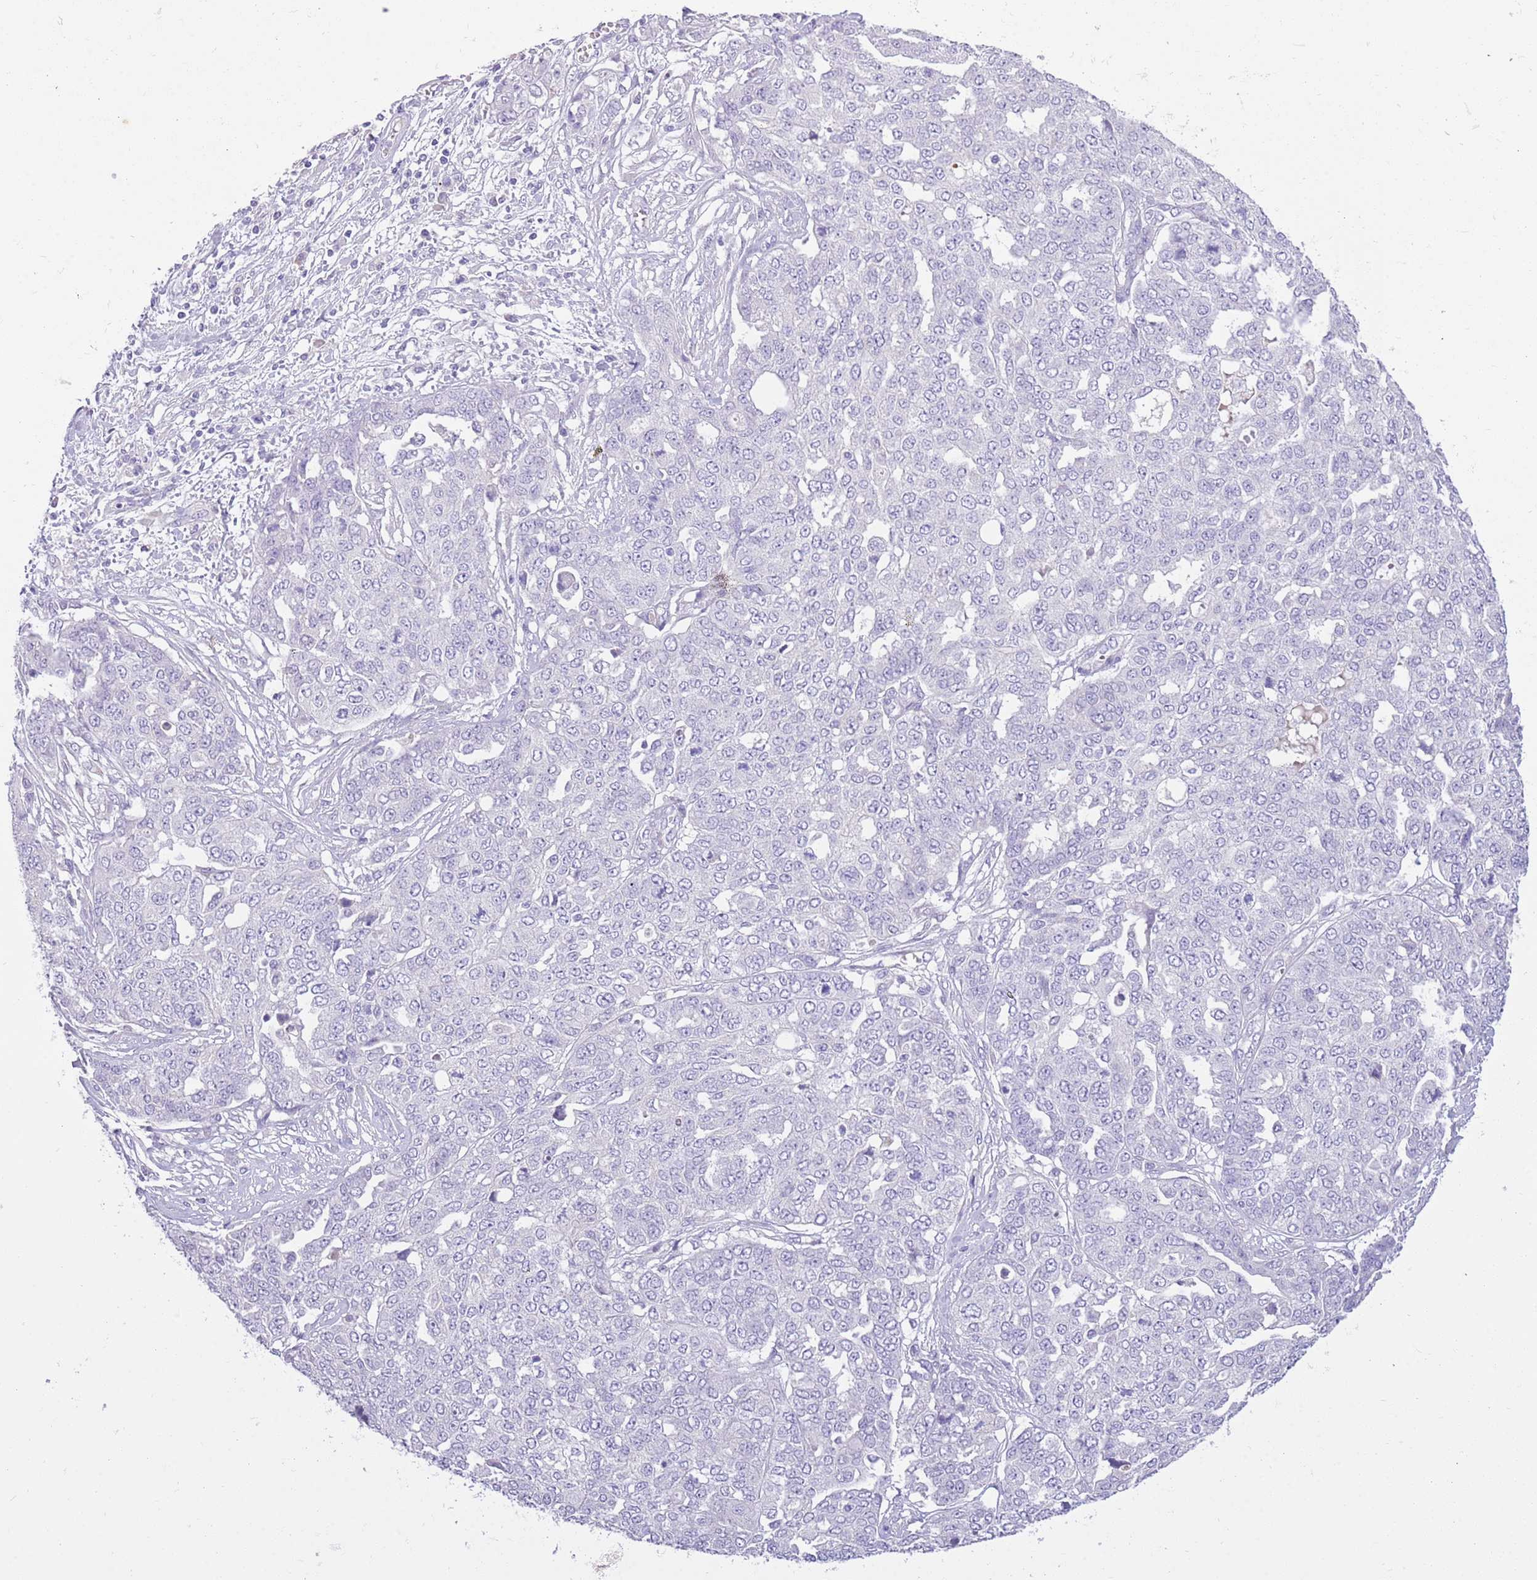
{"staining": {"intensity": "negative", "quantity": "none", "location": "none"}, "tissue": "ovarian cancer", "cell_type": "Tumor cells", "image_type": "cancer", "snomed": [{"axis": "morphology", "description": "Cystadenocarcinoma, serous, NOS"}, {"axis": "topography", "description": "Soft tissue"}, {"axis": "topography", "description": "Ovary"}], "caption": "Immunohistochemical staining of human serous cystadenocarcinoma (ovarian) exhibits no significant positivity in tumor cells.", "gene": "SFTPA1", "patient": {"sex": "female", "age": 57}}